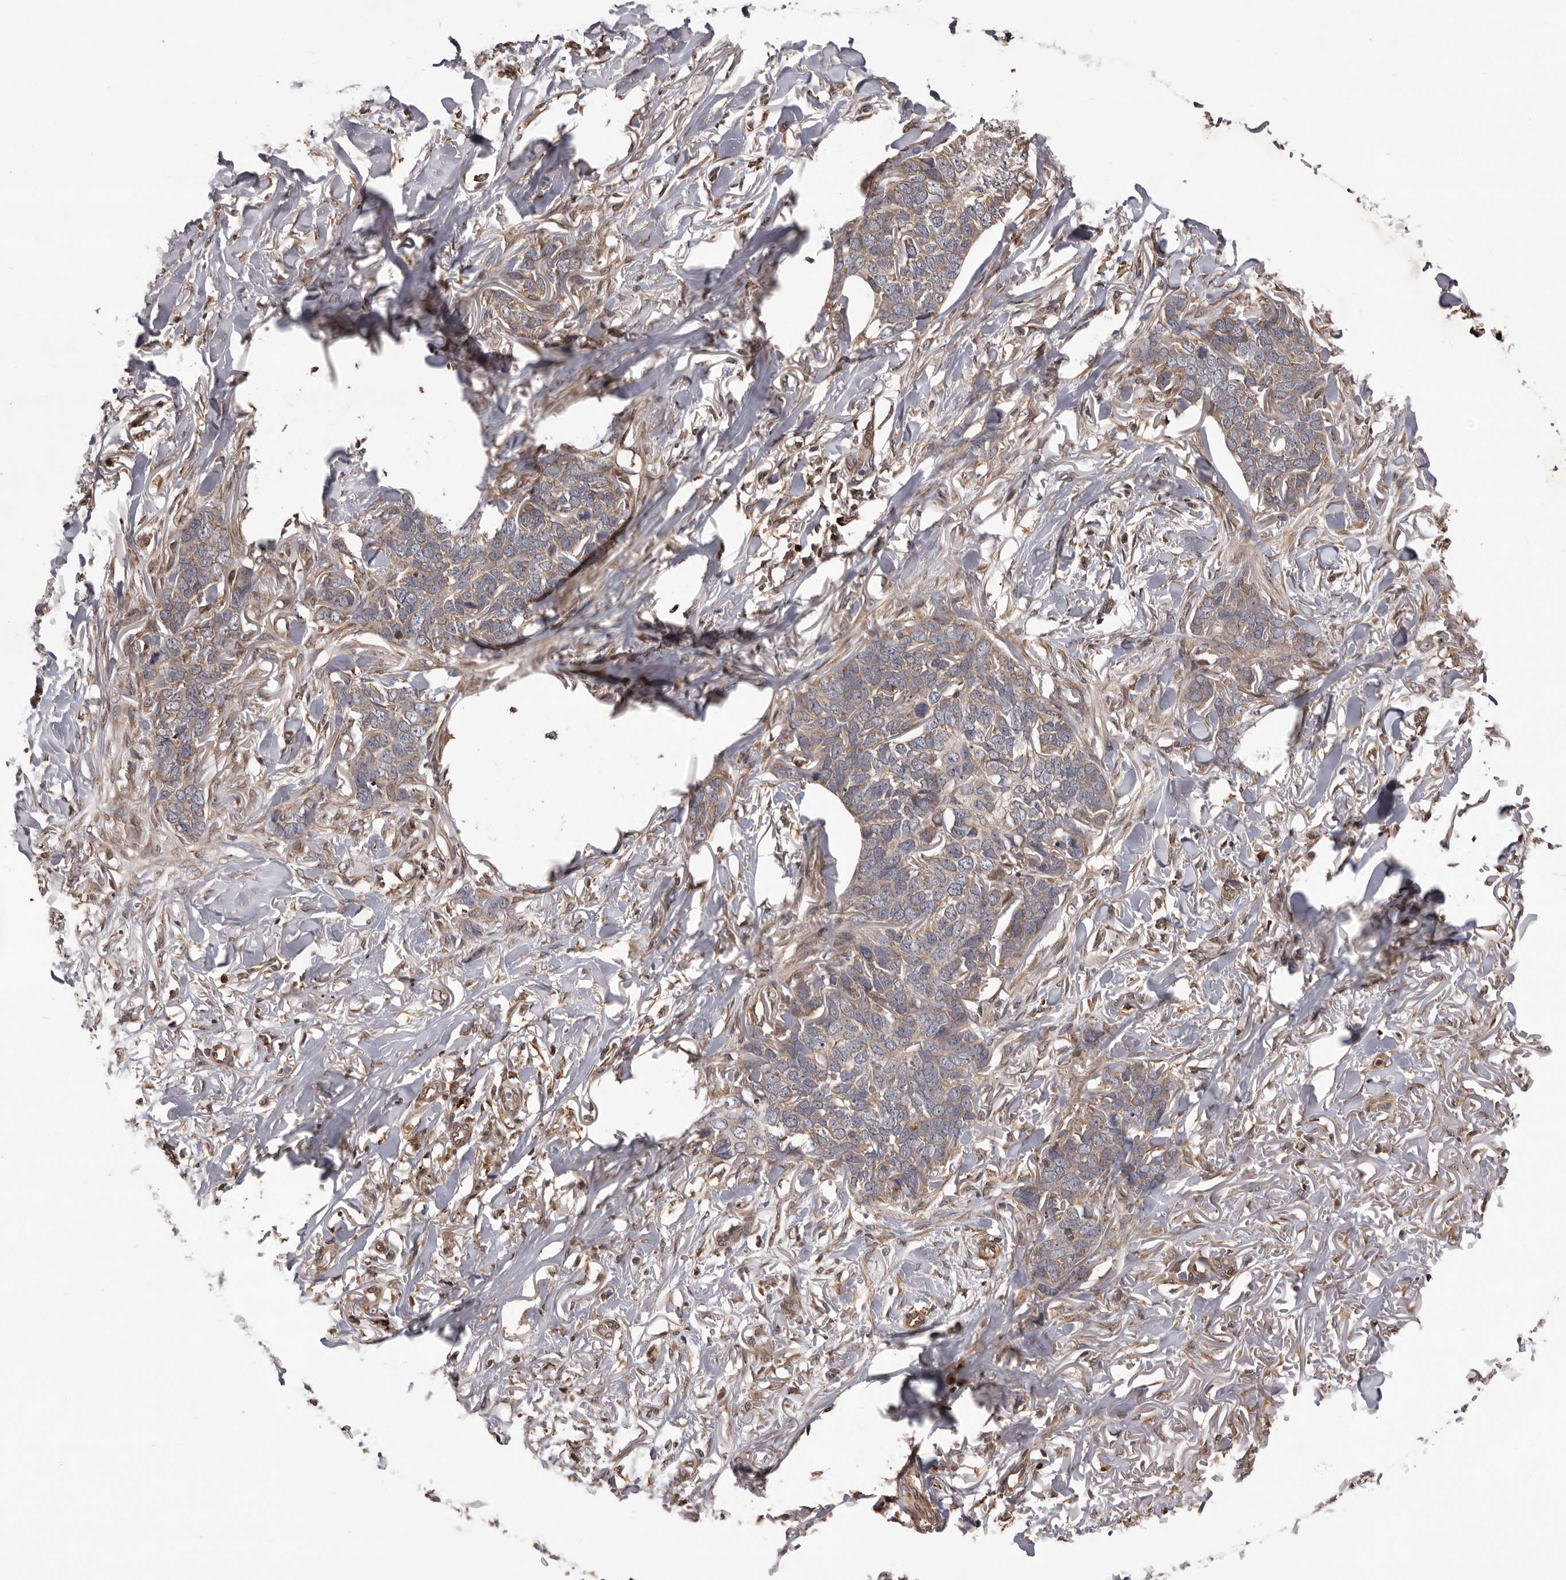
{"staining": {"intensity": "weak", "quantity": ">75%", "location": "cytoplasmic/membranous"}, "tissue": "skin cancer", "cell_type": "Tumor cells", "image_type": "cancer", "snomed": [{"axis": "morphology", "description": "Normal tissue, NOS"}, {"axis": "morphology", "description": "Basal cell carcinoma"}, {"axis": "topography", "description": "Skin"}], "caption": "Skin cancer stained with a brown dye demonstrates weak cytoplasmic/membranous positive expression in about >75% of tumor cells.", "gene": "GADD45B", "patient": {"sex": "male", "age": 77}}